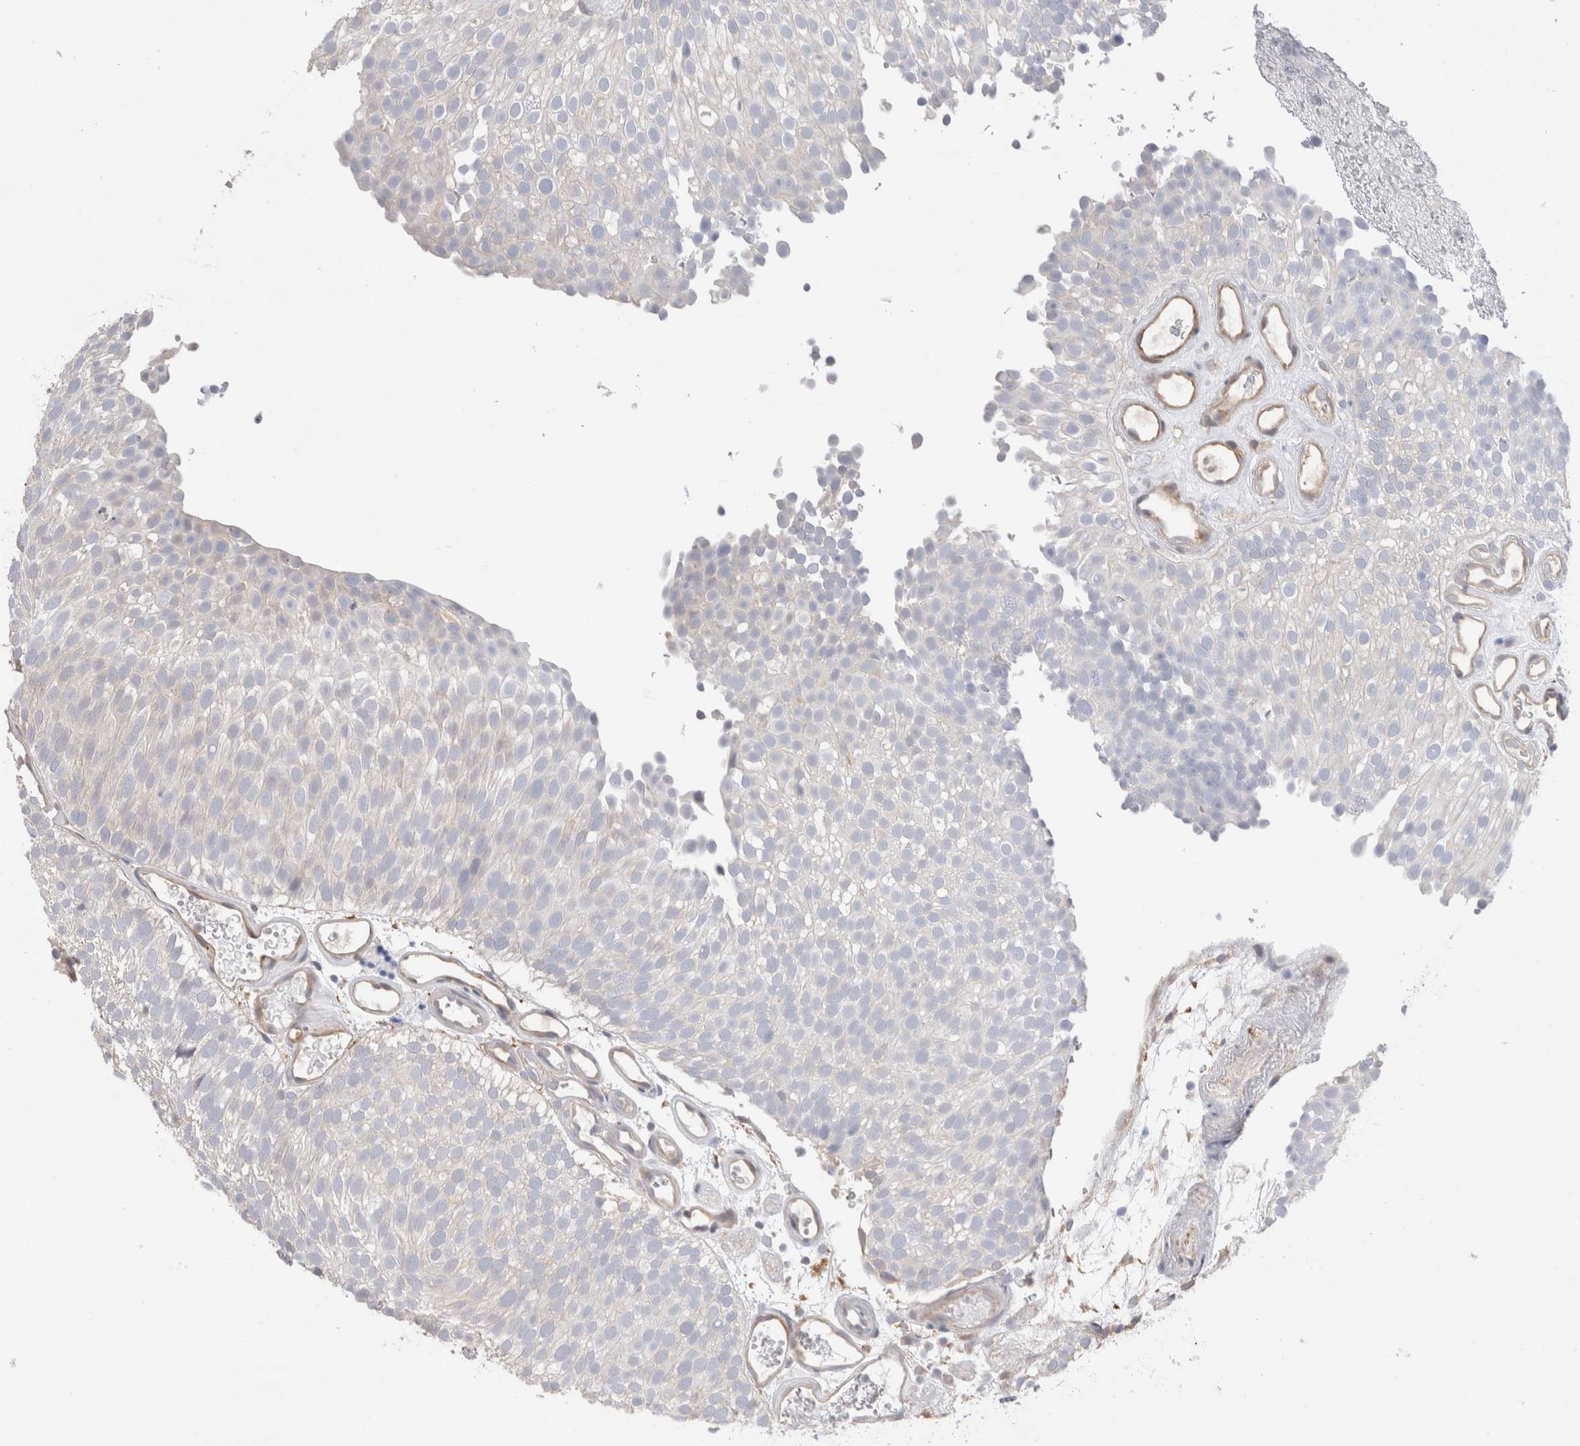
{"staining": {"intensity": "negative", "quantity": "none", "location": "none"}, "tissue": "urothelial cancer", "cell_type": "Tumor cells", "image_type": "cancer", "snomed": [{"axis": "morphology", "description": "Urothelial carcinoma, Low grade"}, {"axis": "topography", "description": "Urinary bladder"}], "caption": "Photomicrograph shows no significant protein expression in tumor cells of urothelial carcinoma (low-grade).", "gene": "CAPN2", "patient": {"sex": "male", "age": 78}}